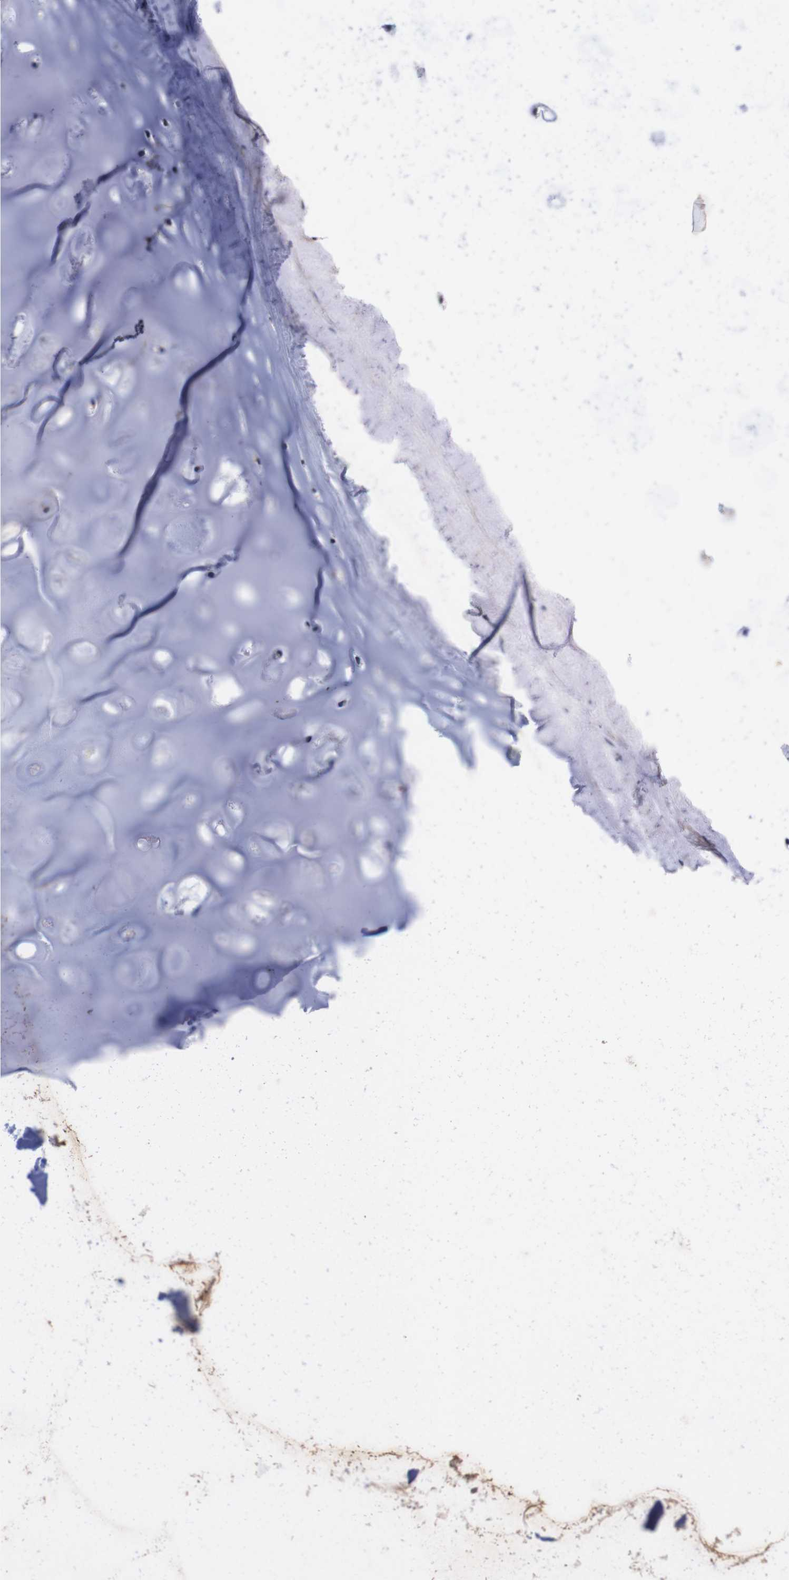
{"staining": {"intensity": "negative", "quantity": "none", "location": "none"}, "tissue": "adipose tissue", "cell_type": "Adipocytes", "image_type": "normal", "snomed": [{"axis": "morphology", "description": "Normal tissue, NOS"}, {"axis": "topography", "description": "Bronchus"}], "caption": "High magnification brightfield microscopy of normal adipose tissue stained with DAB (3,3'-diaminobenzidine) (brown) and counterstained with hematoxylin (blue): adipocytes show no significant expression. (Brightfield microscopy of DAB immunohistochemistry (IHC) at high magnification).", "gene": "TNFRSF21", "patient": {"sex": "female", "age": 73}}